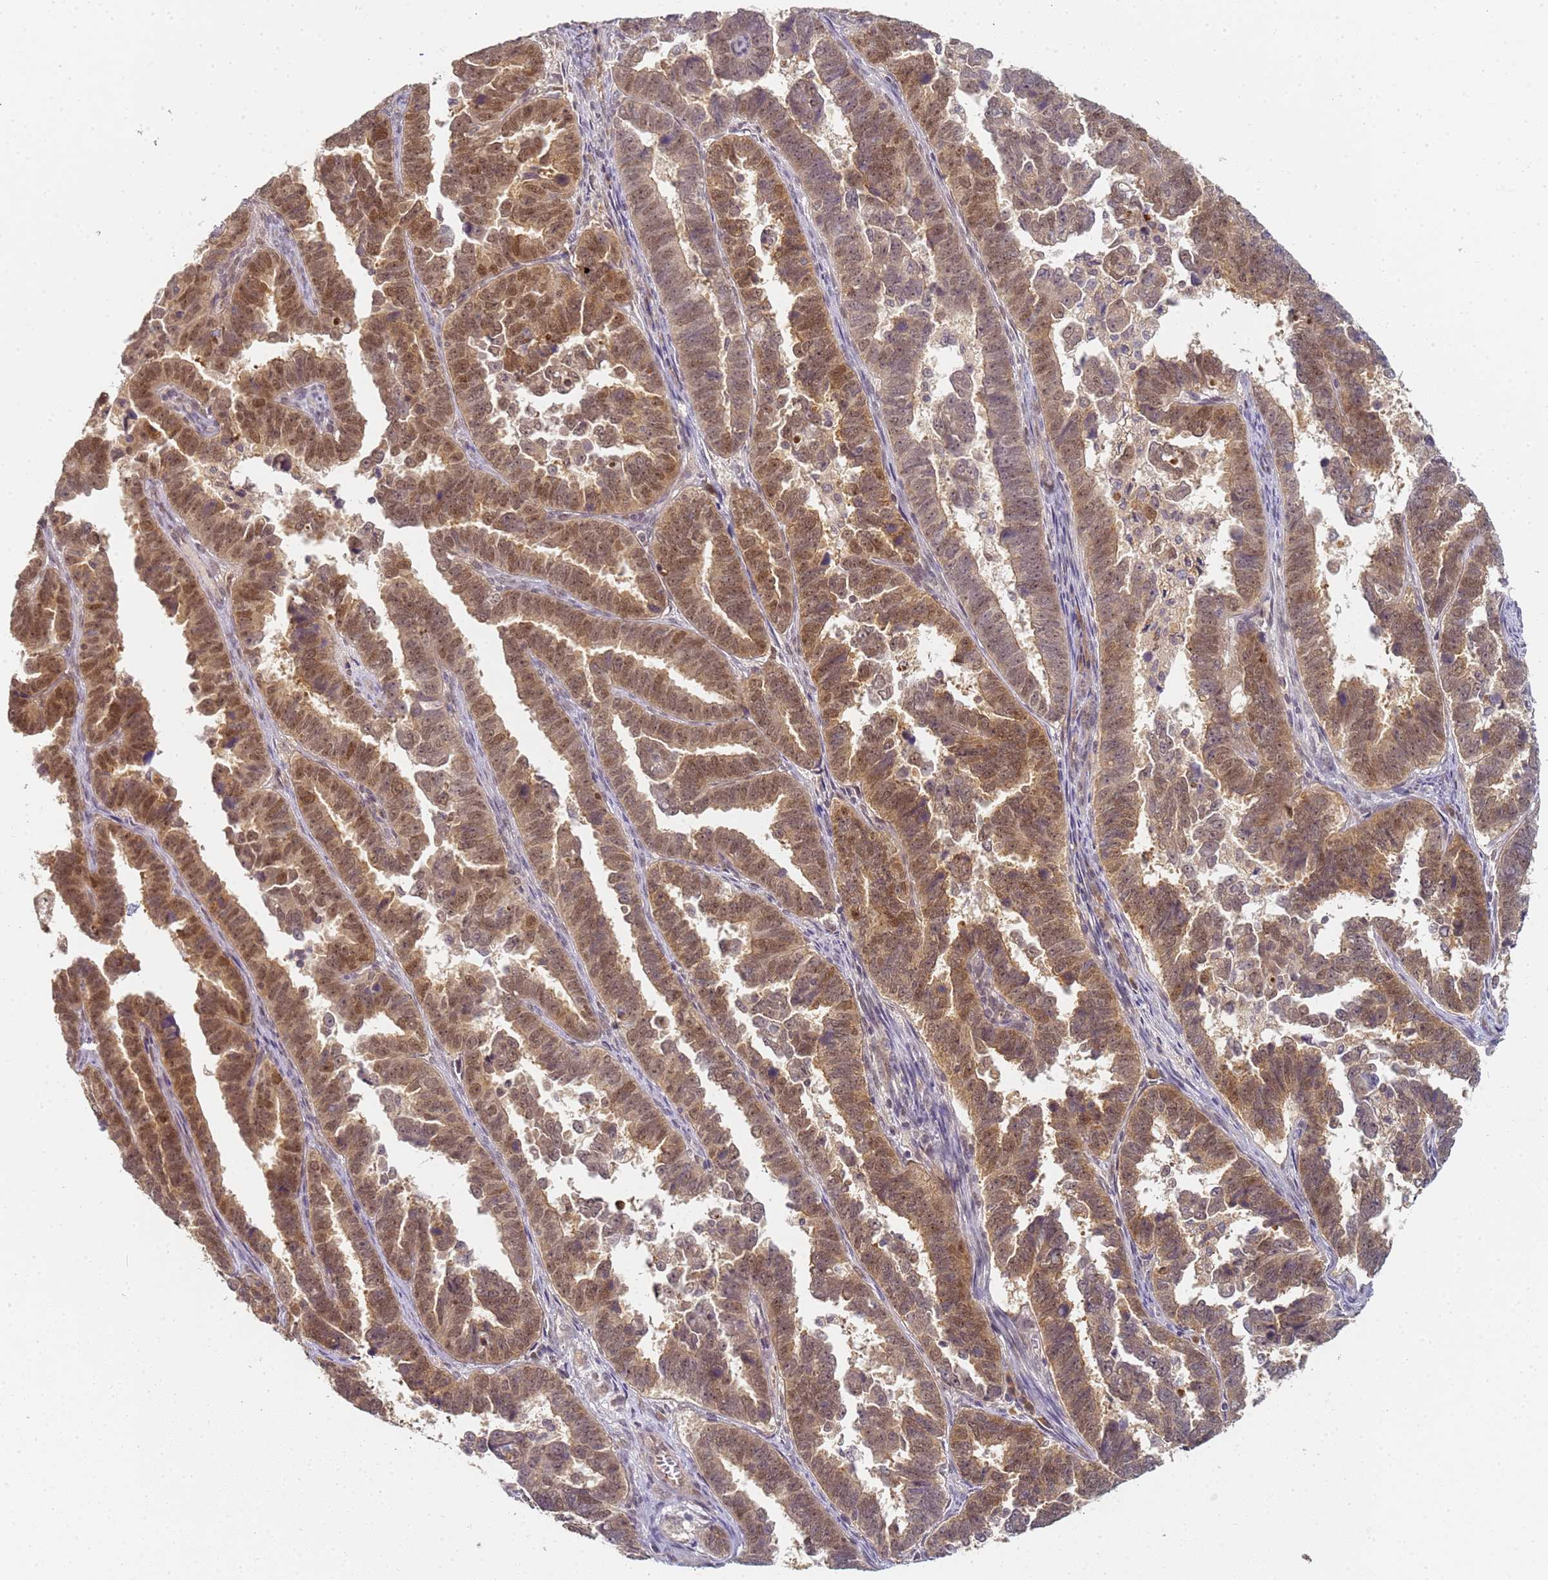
{"staining": {"intensity": "moderate", "quantity": ">75%", "location": "cytoplasmic/membranous,nuclear"}, "tissue": "endometrial cancer", "cell_type": "Tumor cells", "image_type": "cancer", "snomed": [{"axis": "morphology", "description": "Adenocarcinoma, NOS"}, {"axis": "topography", "description": "Endometrium"}], "caption": "Immunohistochemical staining of human endometrial cancer (adenocarcinoma) reveals medium levels of moderate cytoplasmic/membranous and nuclear protein positivity in about >75% of tumor cells.", "gene": "HMCES", "patient": {"sex": "female", "age": 75}}